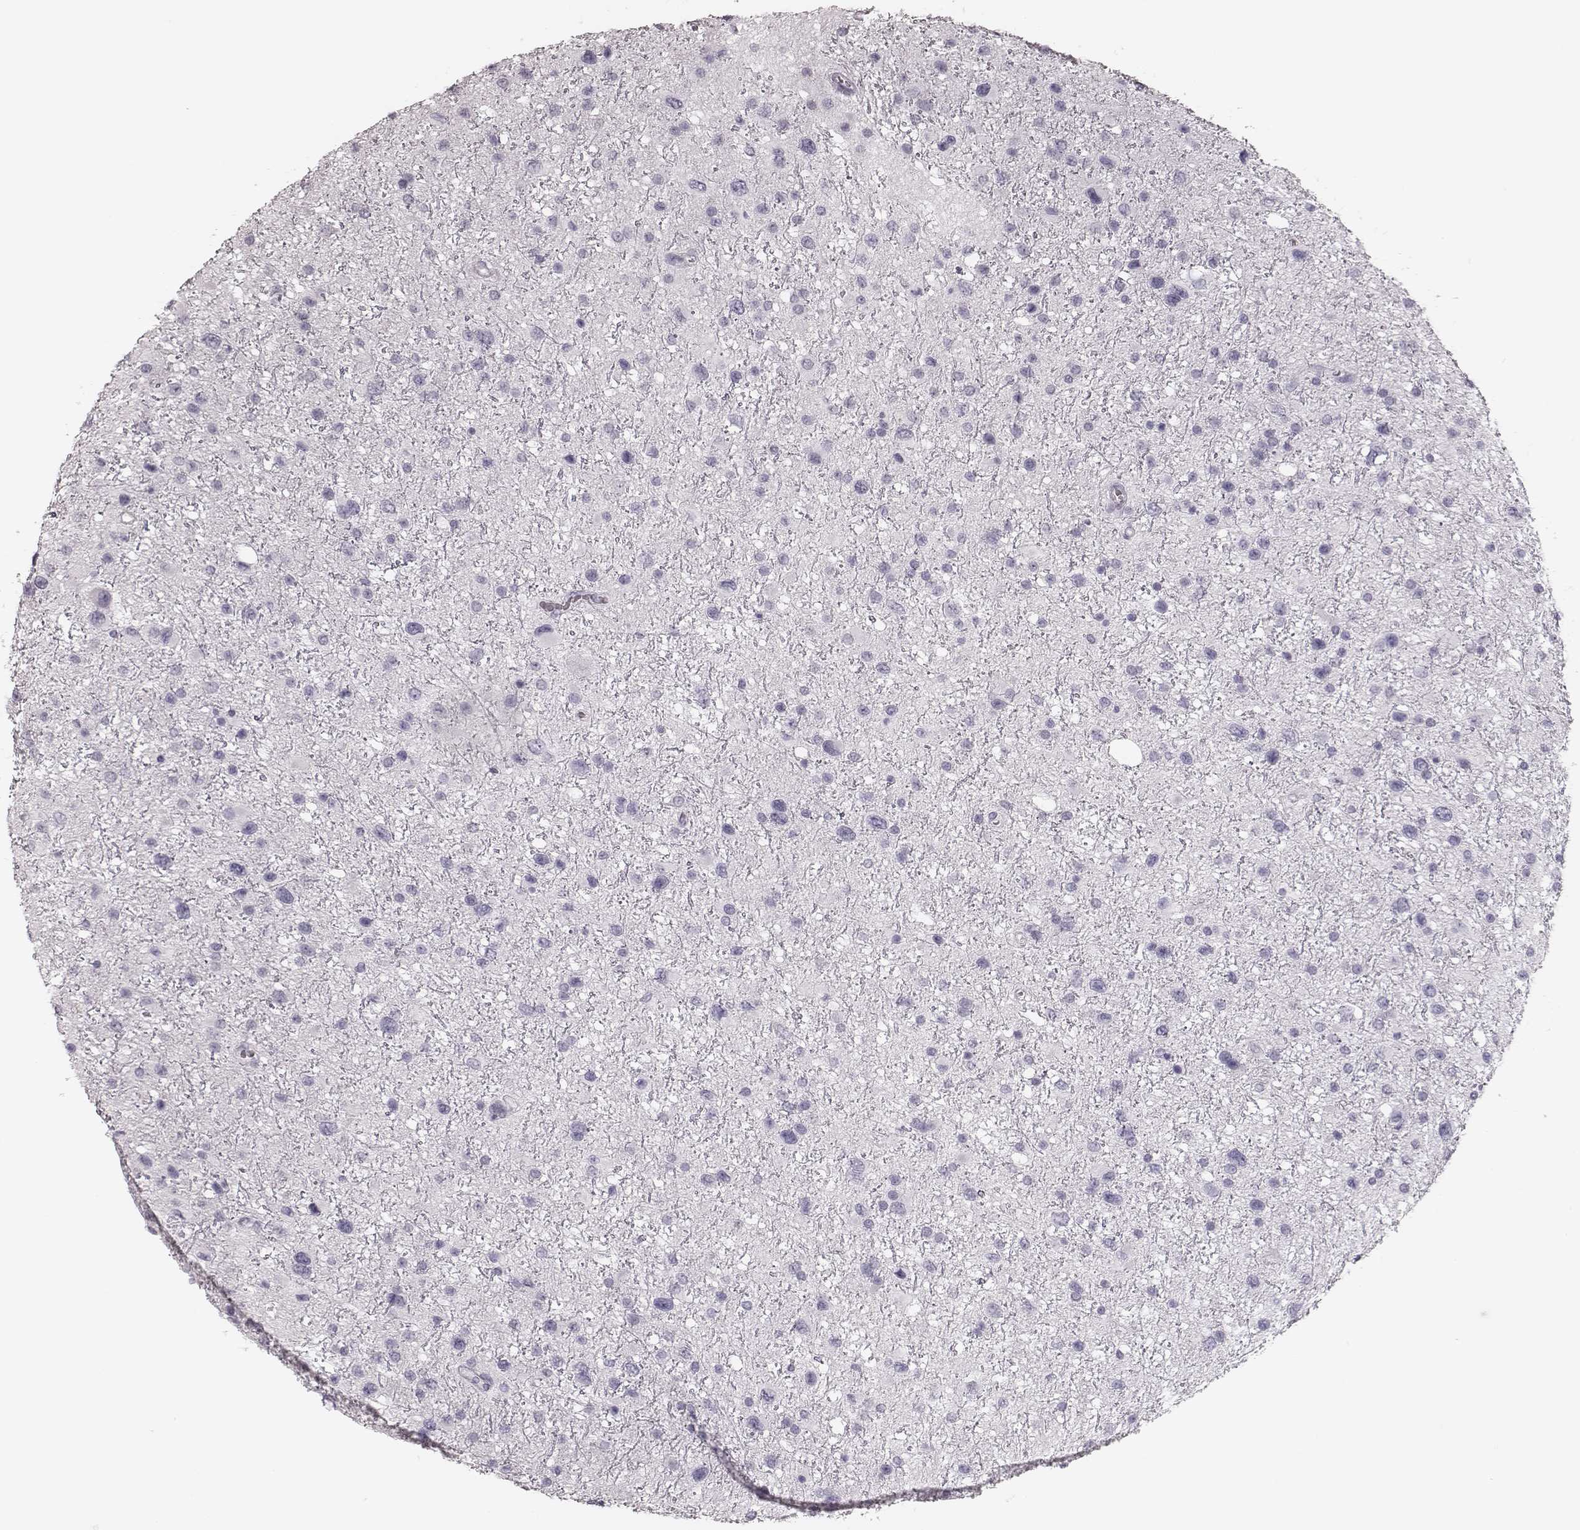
{"staining": {"intensity": "negative", "quantity": "none", "location": "none"}, "tissue": "glioma", "cell_type": "Tumor cells", "image_type": "cancer", "snomed": [{"axis": "morphology", "description": "Glioma, malignant, Low grade"}, {"axis": "topography", "description": "Brain"}], "caption": "A photomicrograph of human glioma is negative for staining in tumor cells. The staining was performed using DAB (3,3'-diaminobenzidine) to visualize the protein expression in brown, while the nuclei were stained in blue with hematoxylin (Magnification: 20x).", "gene": "ELANE", "patient": {"sex": "female", "age": 32}}